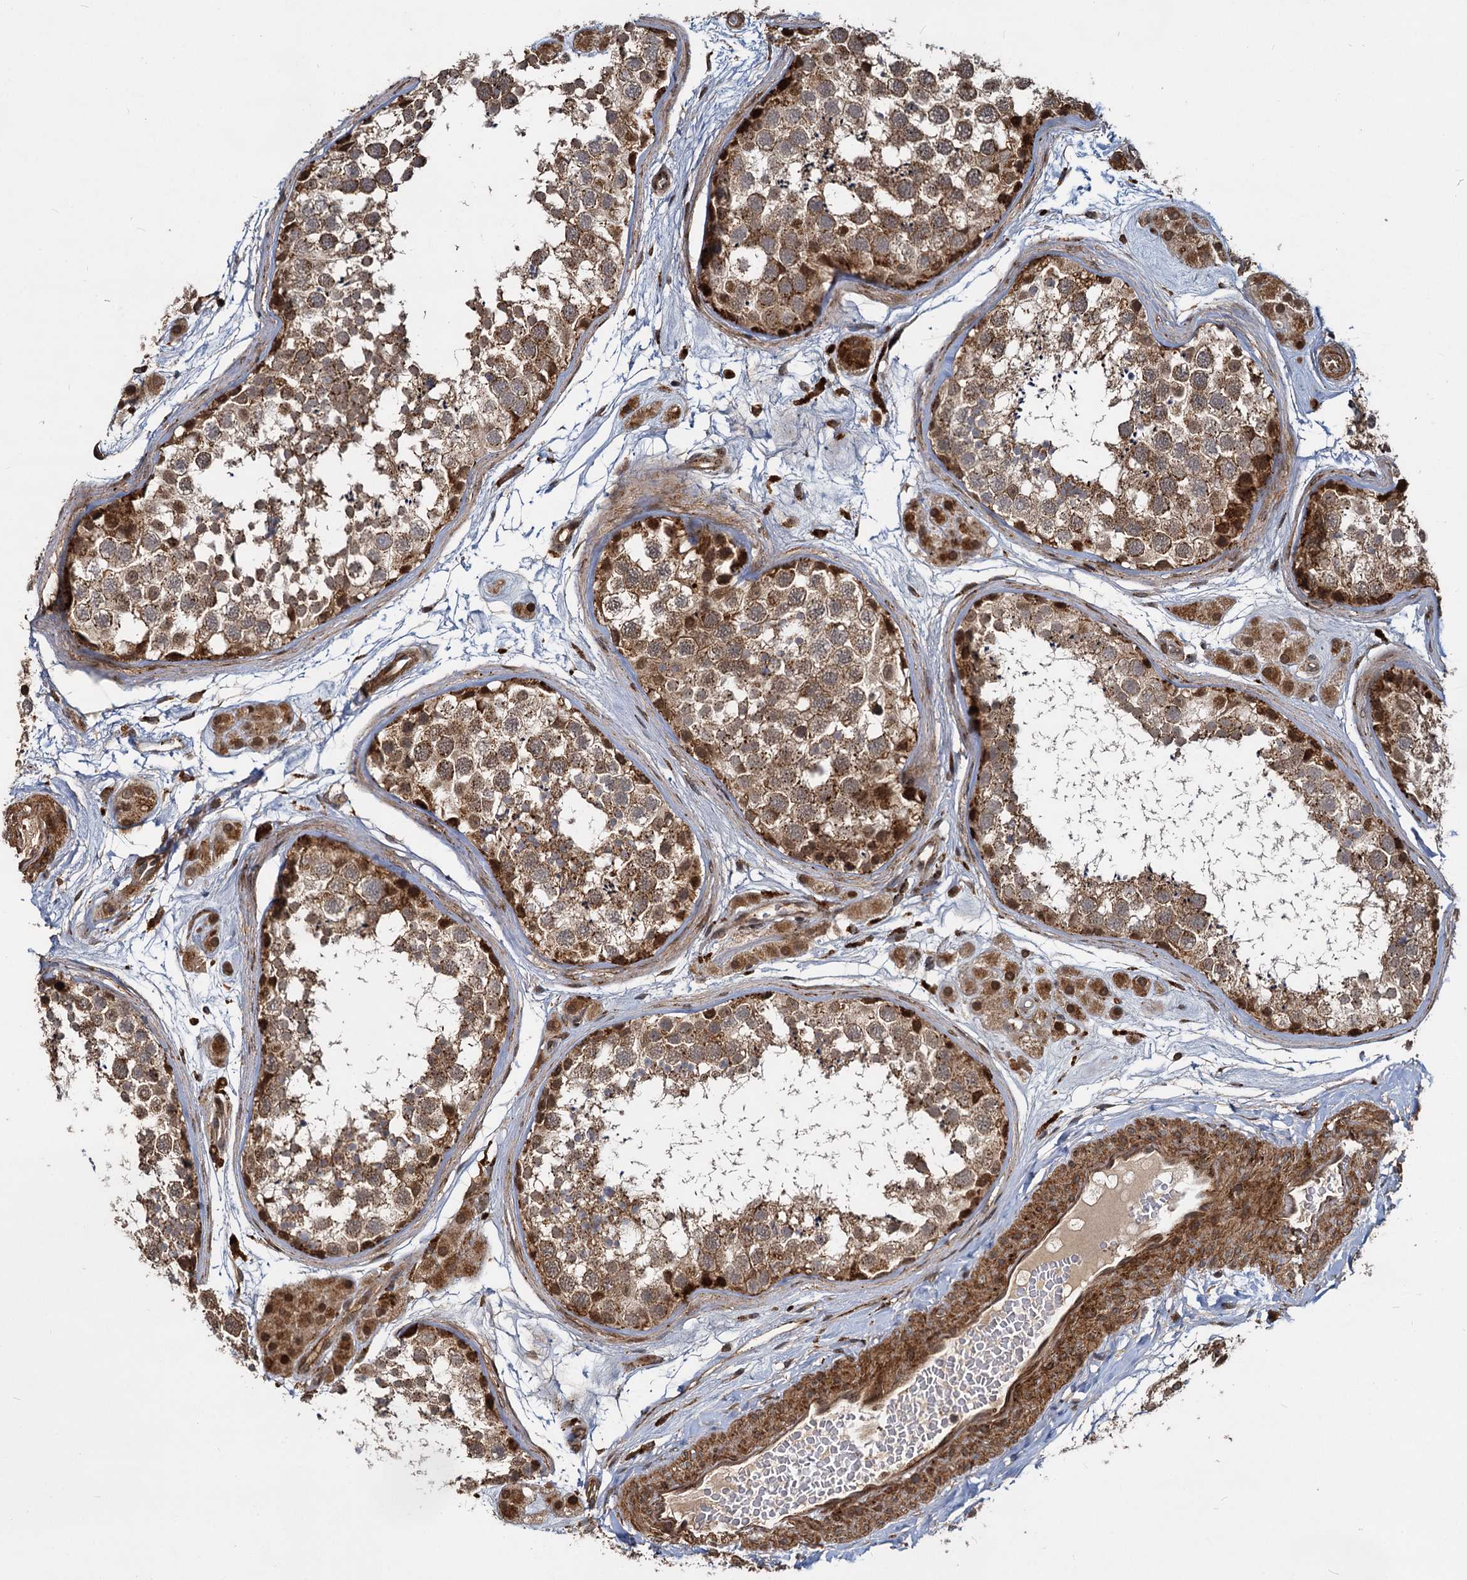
{"staining": {"intensity": "strong", "quantity": ">75%", "location": "cytoplasmic/membranous,nuclear"}, "tissue": "testis", "cell_type": "Cells in seminiferous ducts", "image_type": "normal", "snomed": [{"axis": "morphology", "description": "Normal tissue, NOS"}, {"axis": "topography", "description": "Testis"}], "caption": "Strong cytoplasmic/membranous,nuclear positivity for a protein is present in approximately >75% of cells in seminiferous ducts of unremarkable testis using immunohistochemistry.", "gene": "TRIM23", "patient": {"sex": "male", "age": 56}}